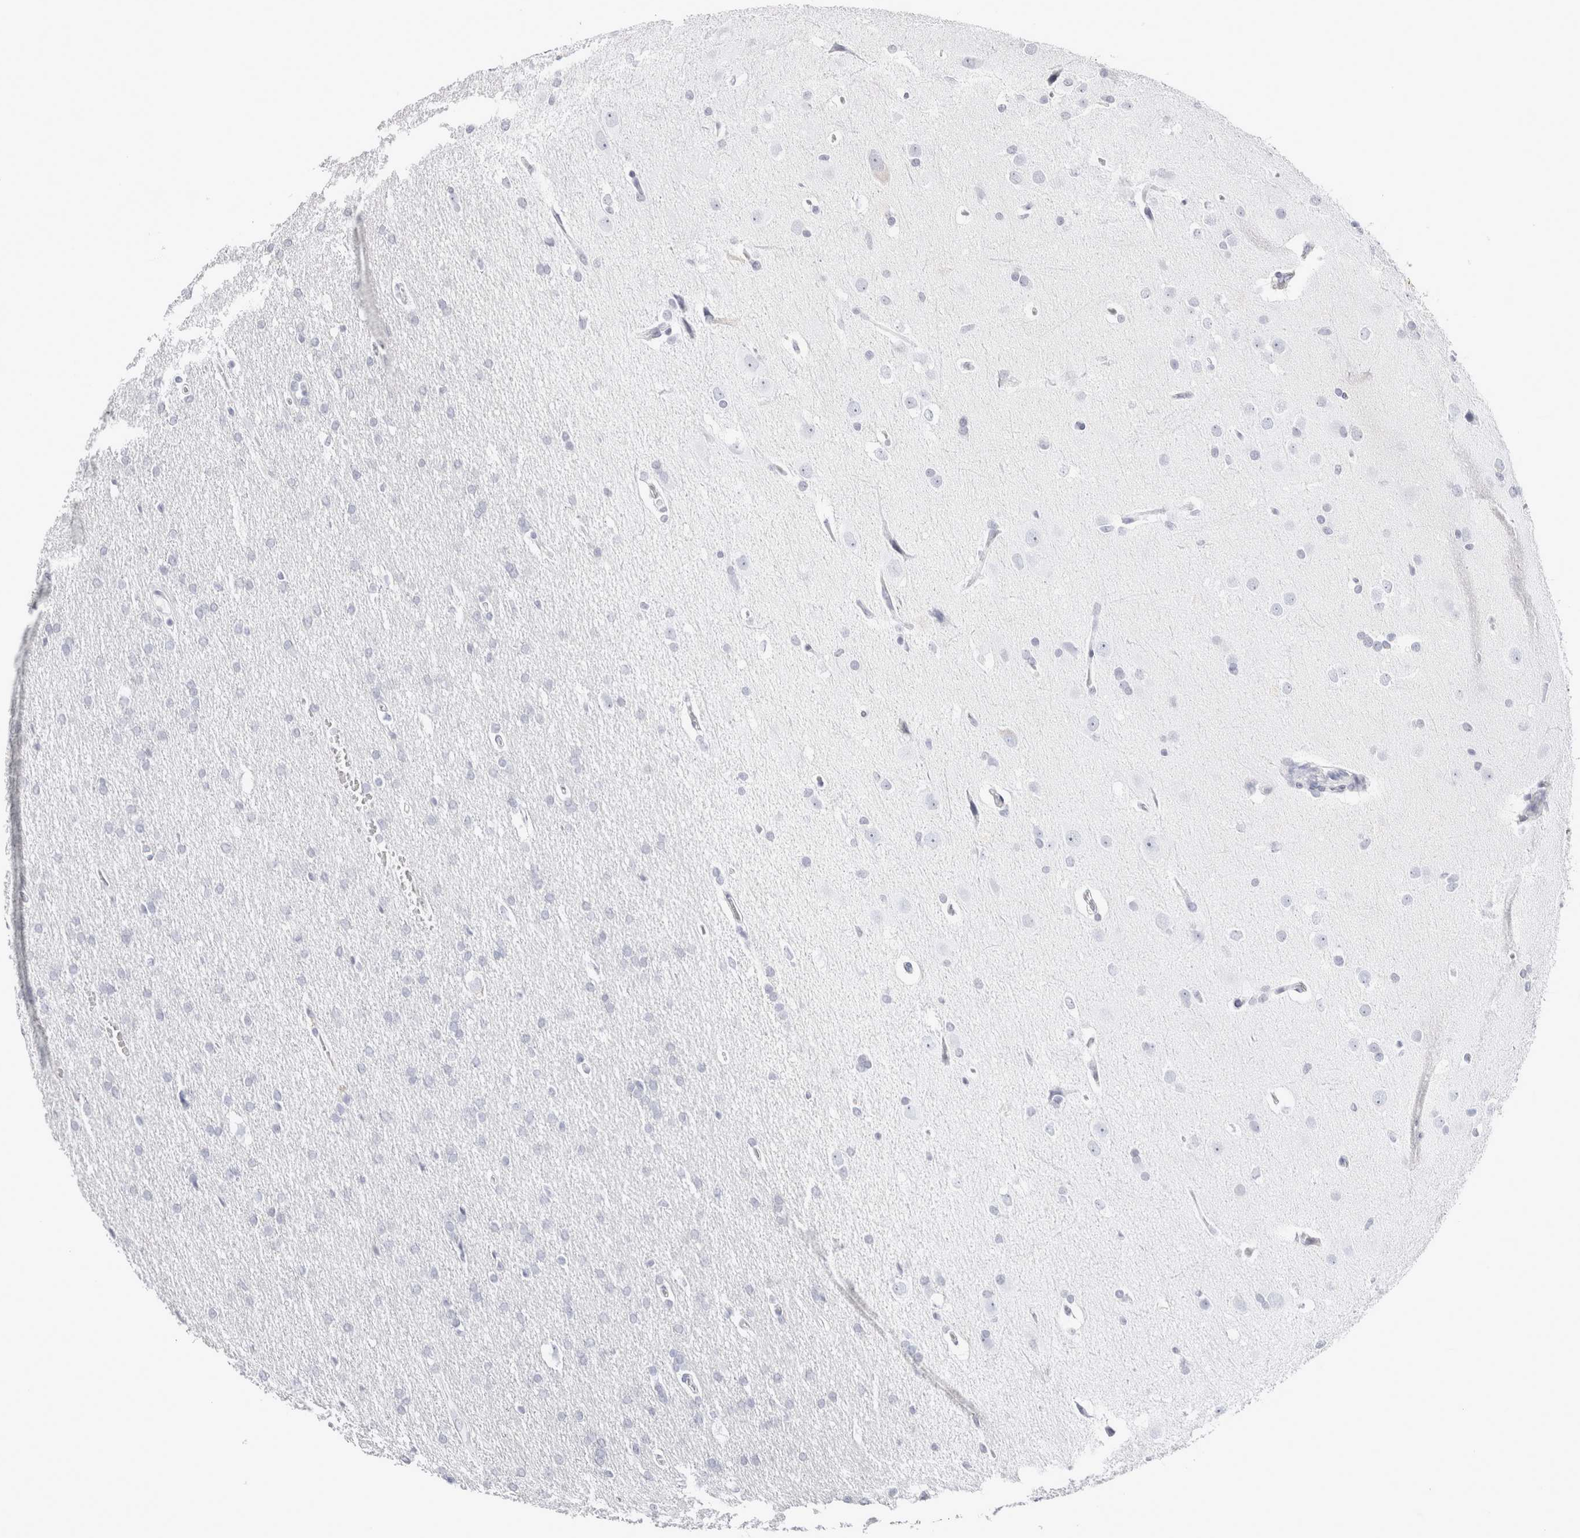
{"staining": {"intensity": "negative", "quantity": "none", "location": "none"}, "tissue": "glioma", "cell_type": "Tumor cells", "image_type": "cancer", "snomed": [{"axis": "morphology", "description": "Glioma, malignant, Low grade"}, {"axis": "topography", "description": "Brain"}], "caption": "Tumor cells show no significant protein expression in glioma.", "gene": "GARIN1A", "patient": {"sex": "female", "age": 37}}